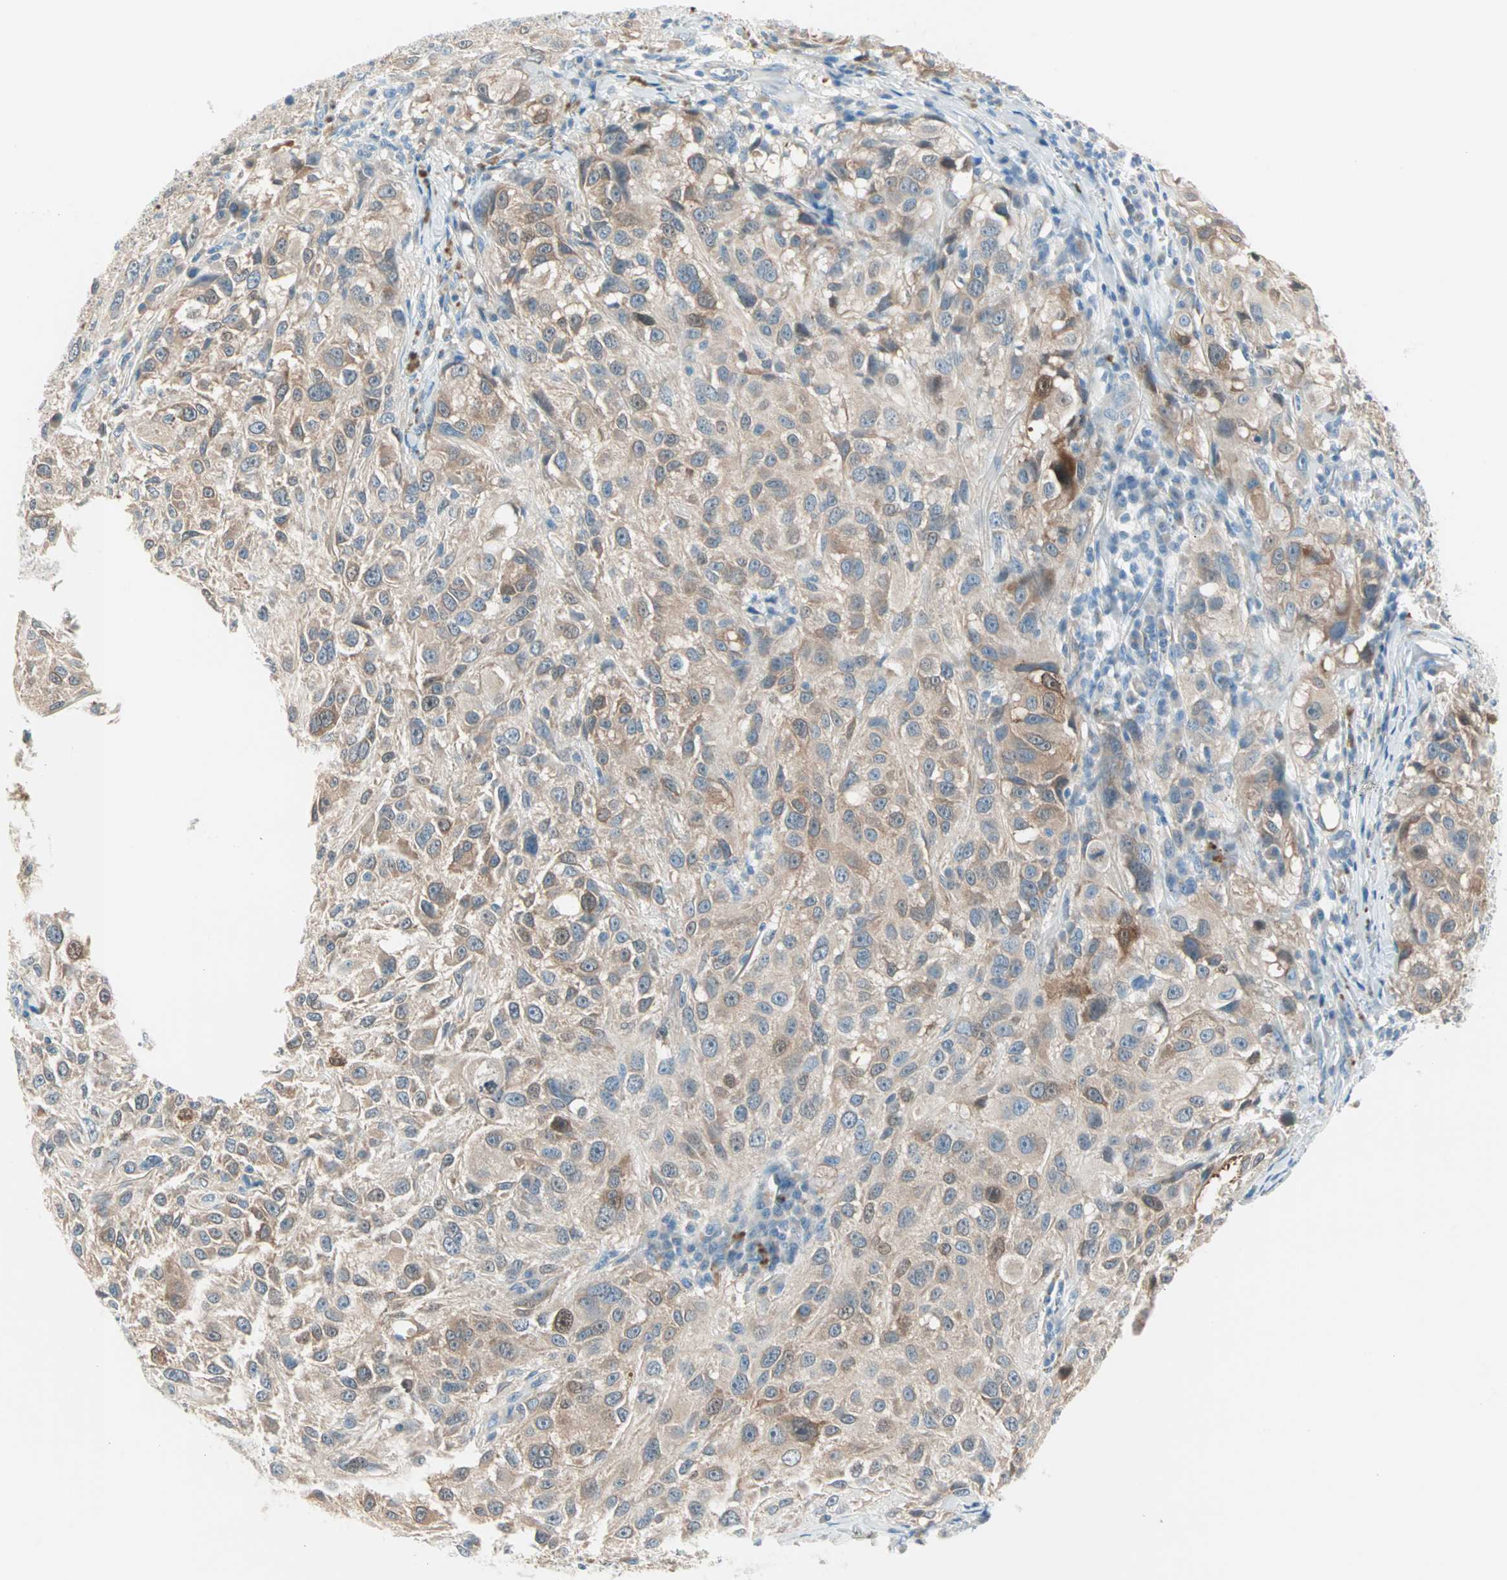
{"staining": {"intensity": "weak", "quantity": ">75%", "location": "cytoplasmic/membranous"}, "tissue": "melanoma", "cell_type": "Tumor cells", "image_type": "cancer", "snomed": [{"axis": "morphology", "description": "Necrosis, NOS"}, {"axis": "morphology", "description": "Malignant melanoma, NOS"}, {"axis": "topography", "description": "Skin"}], "caption": "An immunohistochemistry histopathology image of tumor tissue is shown. Protein staining in brown highlights weak cytoplasmic/membranous positivity in malignant melanoma within tumor cells. (Brightfield microscopy of DAB IHC at high magnification).", "gene": "SULT1C2", "patient": {"sex": "female", "age": 87}}